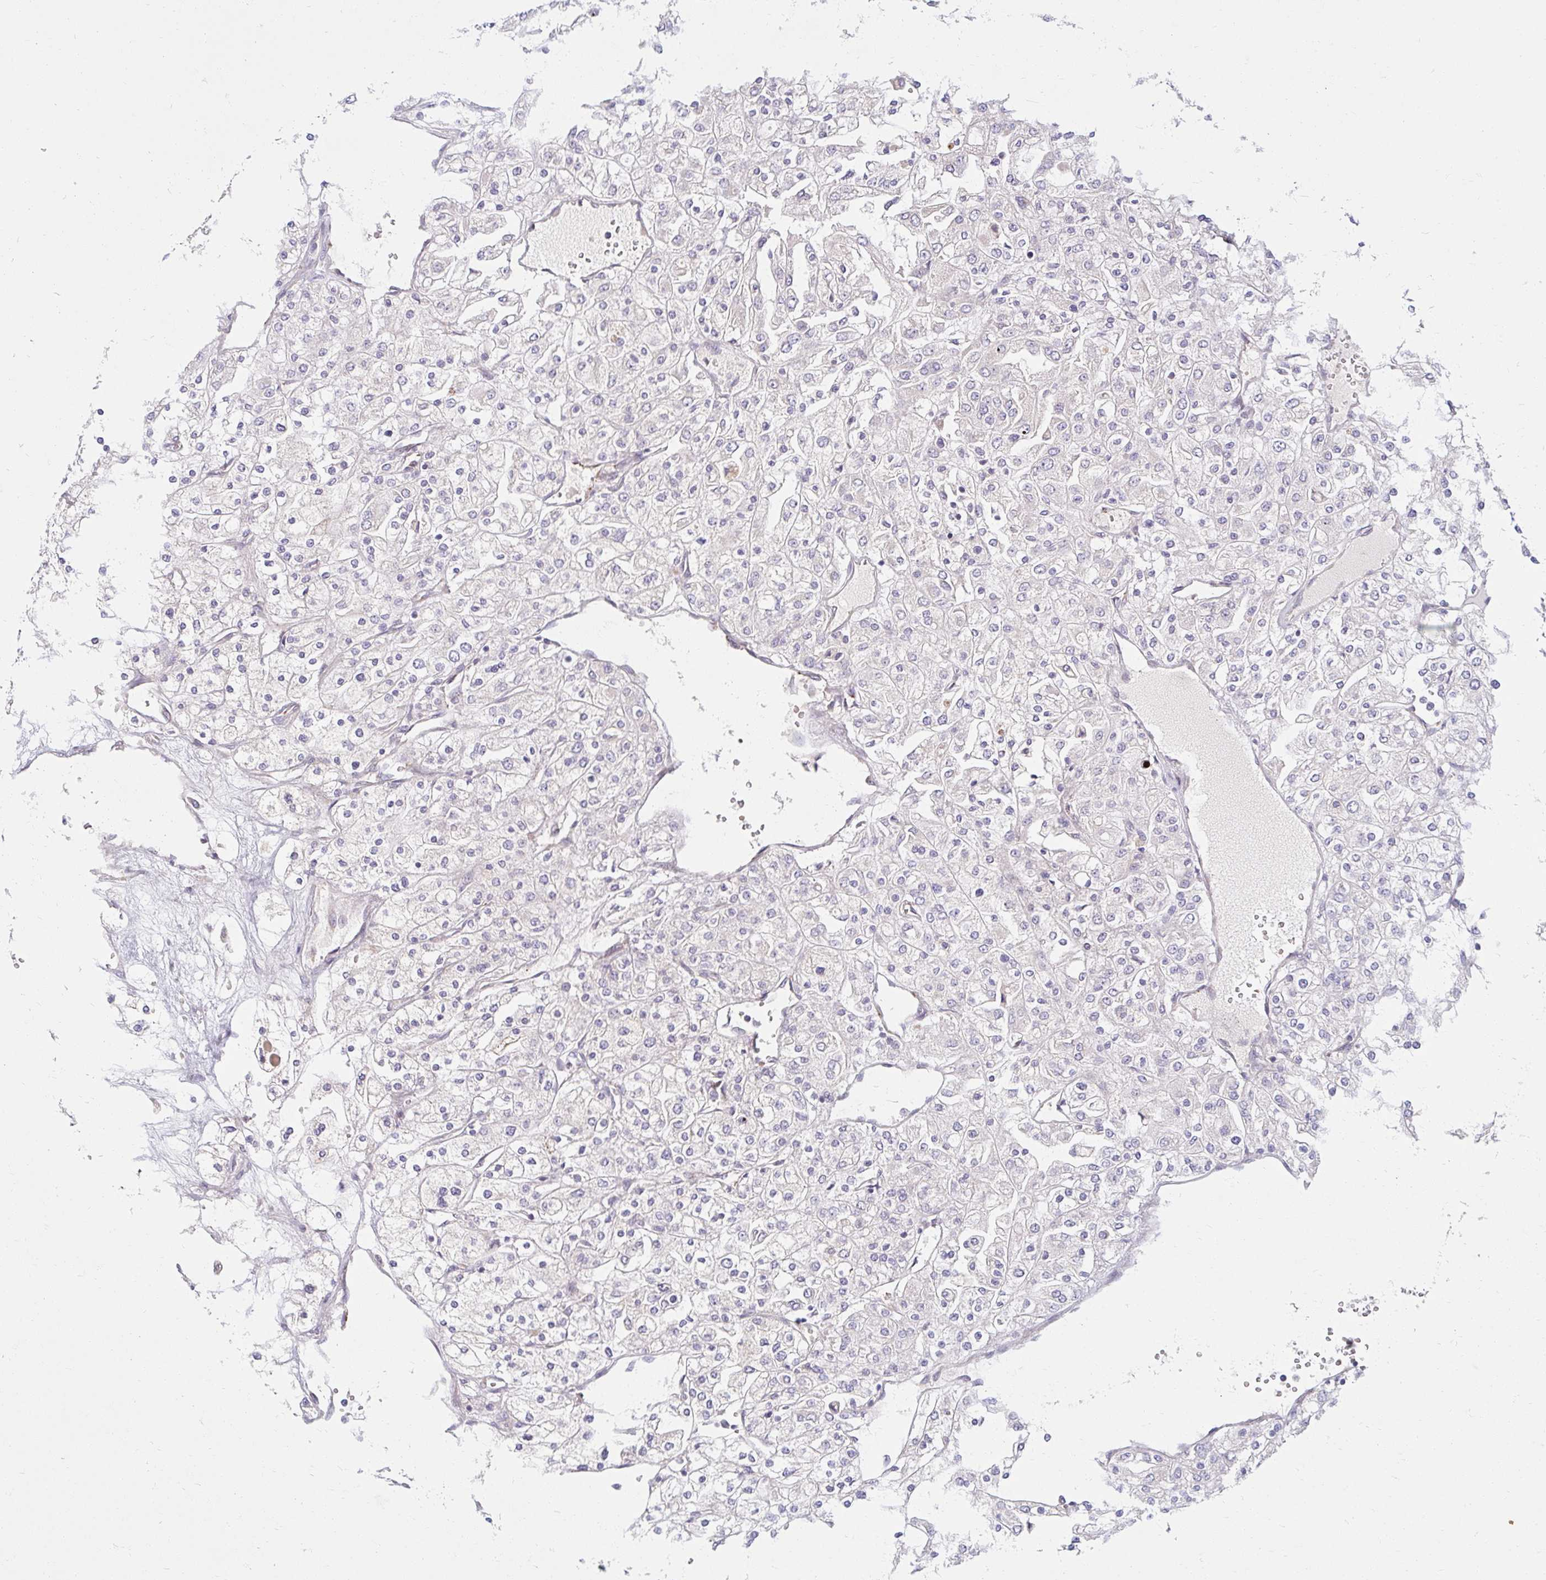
{"staining": {"intensity": "negative", "quantity": "none", "location": "none"}, "tissue": "renal cancer", "cell_type": "Tumor cells", "image_type": "cancer", "snomed": [{"axis": "morphology", "description": "Adenocarcinoma, NOS"}, {"axis": "topography", "description": "Kidney"}], "caption": "The histopathology image shows no staining of tumor cells in adenocarcinoma (renal). (Brightfield microscopy of DAB immunohistochemistry at high magnification).", "gene": "SKP2", "patient": {"sex": "male", "age": 80}}